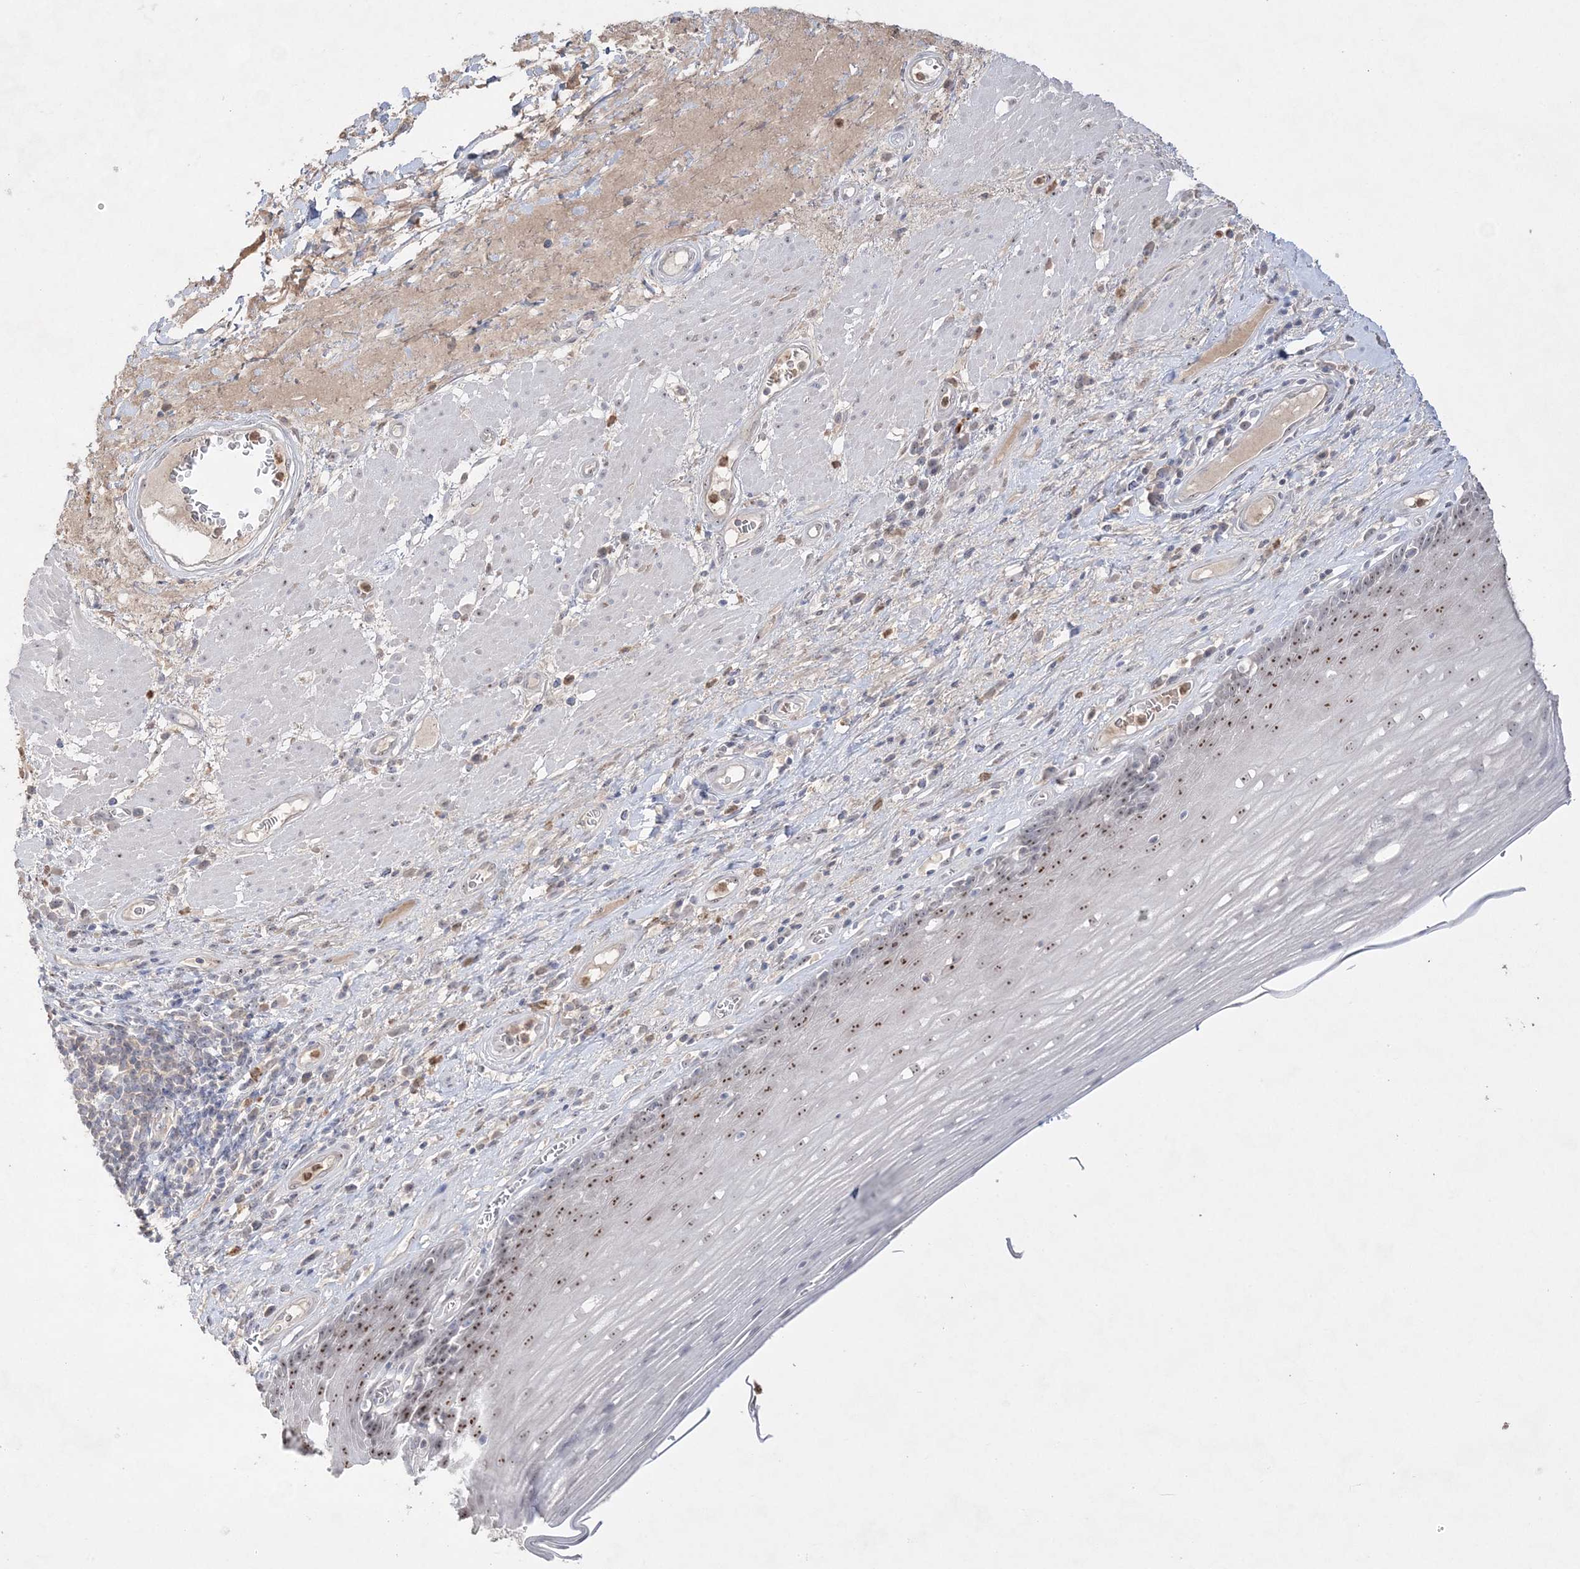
{"staining": {"intensity": "strong", "quantity": "25%-75%", "location": "nuclear"}, "tissue": "esophagus", "cell_type": "Squamous epithelial cells", "image_type": "normal", "snomed": [{"axis": "morphology", "description": "Normal tissue, NOS"}, {"axis": "topography", "description": "Esophagus"}], "caption": "Immunohistochemical staining of normal human esophagus displays 25%-75% levels of strong nuclear protein staining in about 25%-75% of squamous epithelial cells. Nuclei are stained in blue.", "gene": "NOP16", "patient": {"sex": "male", "age": 62}}